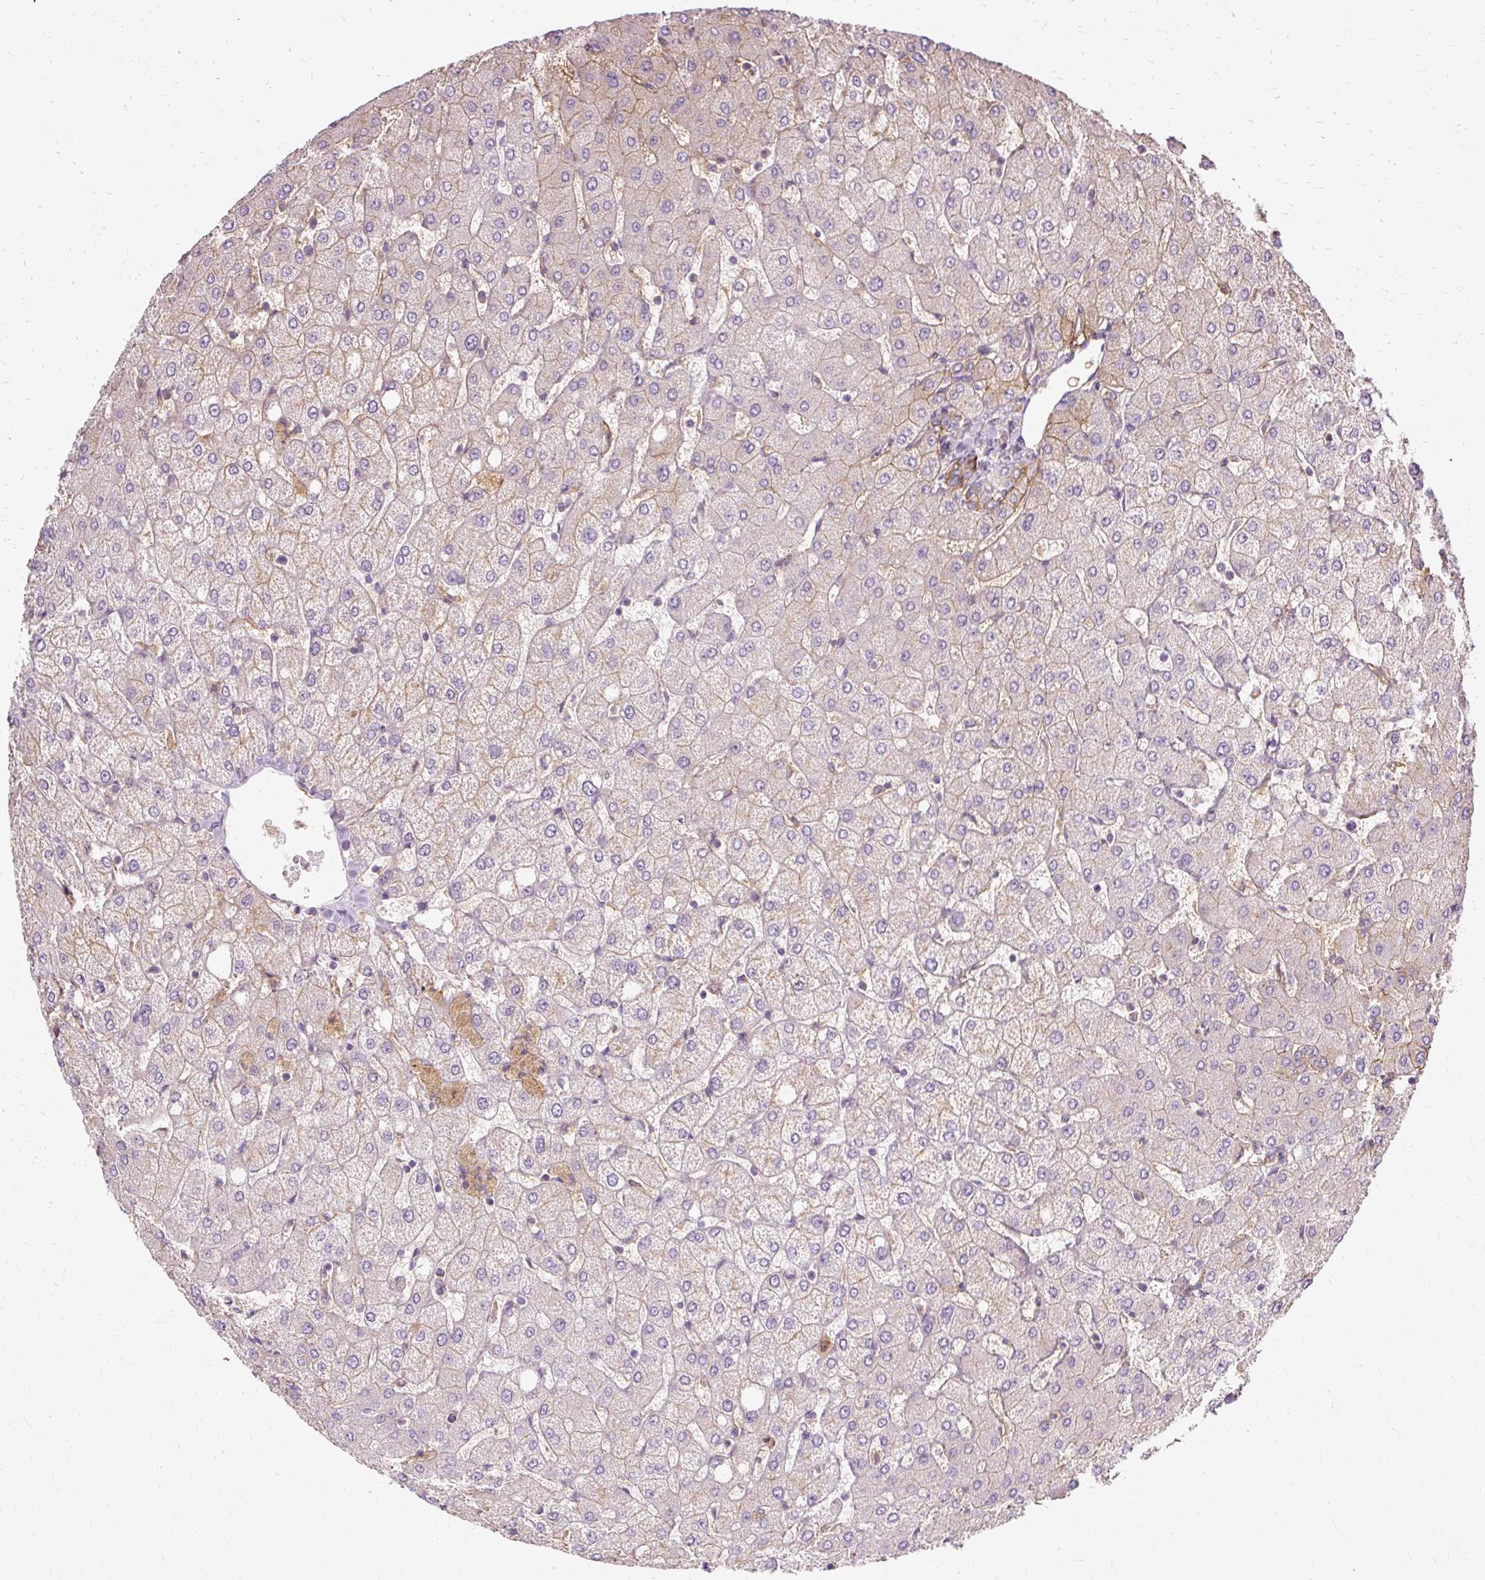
{"staining": {"intensity": "weak", "quantity": "25%-75%", "location": "cytoplasmic/membranous"}, "tissue": "liver", "cell_type": "Cholangiocytes", "image_type": "normal", "snomed": [{"axis": "morphology", "description": "Normal tissue, NOS"}, {"axis": "topography", "description": "Liver"}], "caption": "Protein staining exhibits weak cytoplasmic/membranous positivity in about 25%-75% of cholangiocytes in unremarkable liver. Nuclei are stained in blue.", "gene": "TSPAN8", "patient": {"sex": "female", "age": 54}}